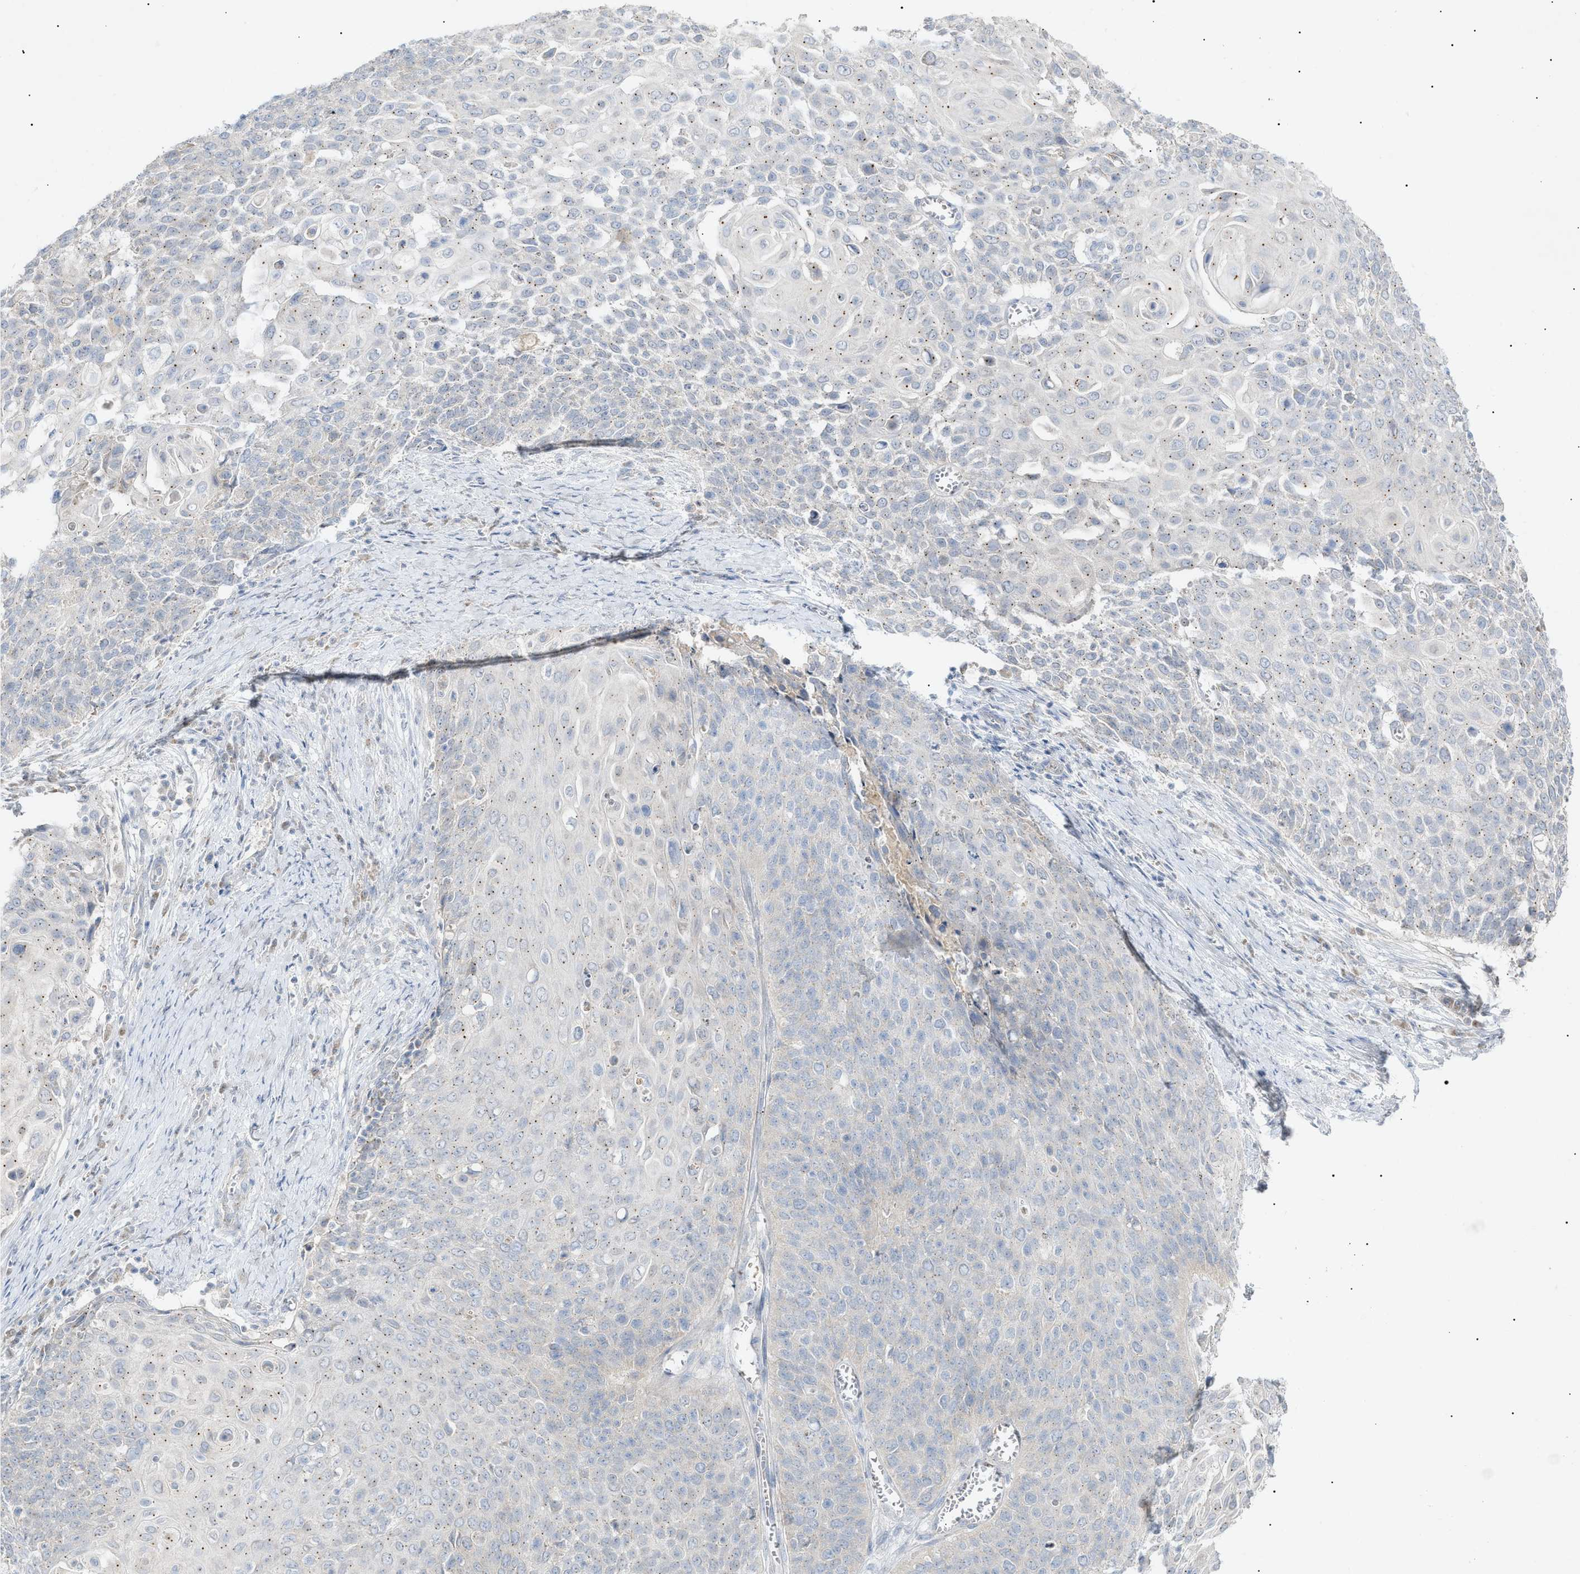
{"staining": {"intensity": "negative", "quantity": "none", "location": "none"}, "tissue": "cervical cancer", "cell_type": "Tumor cells", "image_type": "cancer", "snomed": [{"axis": "morphology", "description": "Squamous cell carcinoma, NOS"}, {"axis": "topography", "description": "Cervix"}], "caption": "There is no significant positivity in tumor cells of cervical cancer (squamous cell carcinoma). (Stains: DAB immunohistochemistry (IHC) with hematoxylin counter stain, Microscopy: brightfield microscopy at high magnification).", "gene": "SLC25A31", "patient": {"sex": "female", "age": 39}}